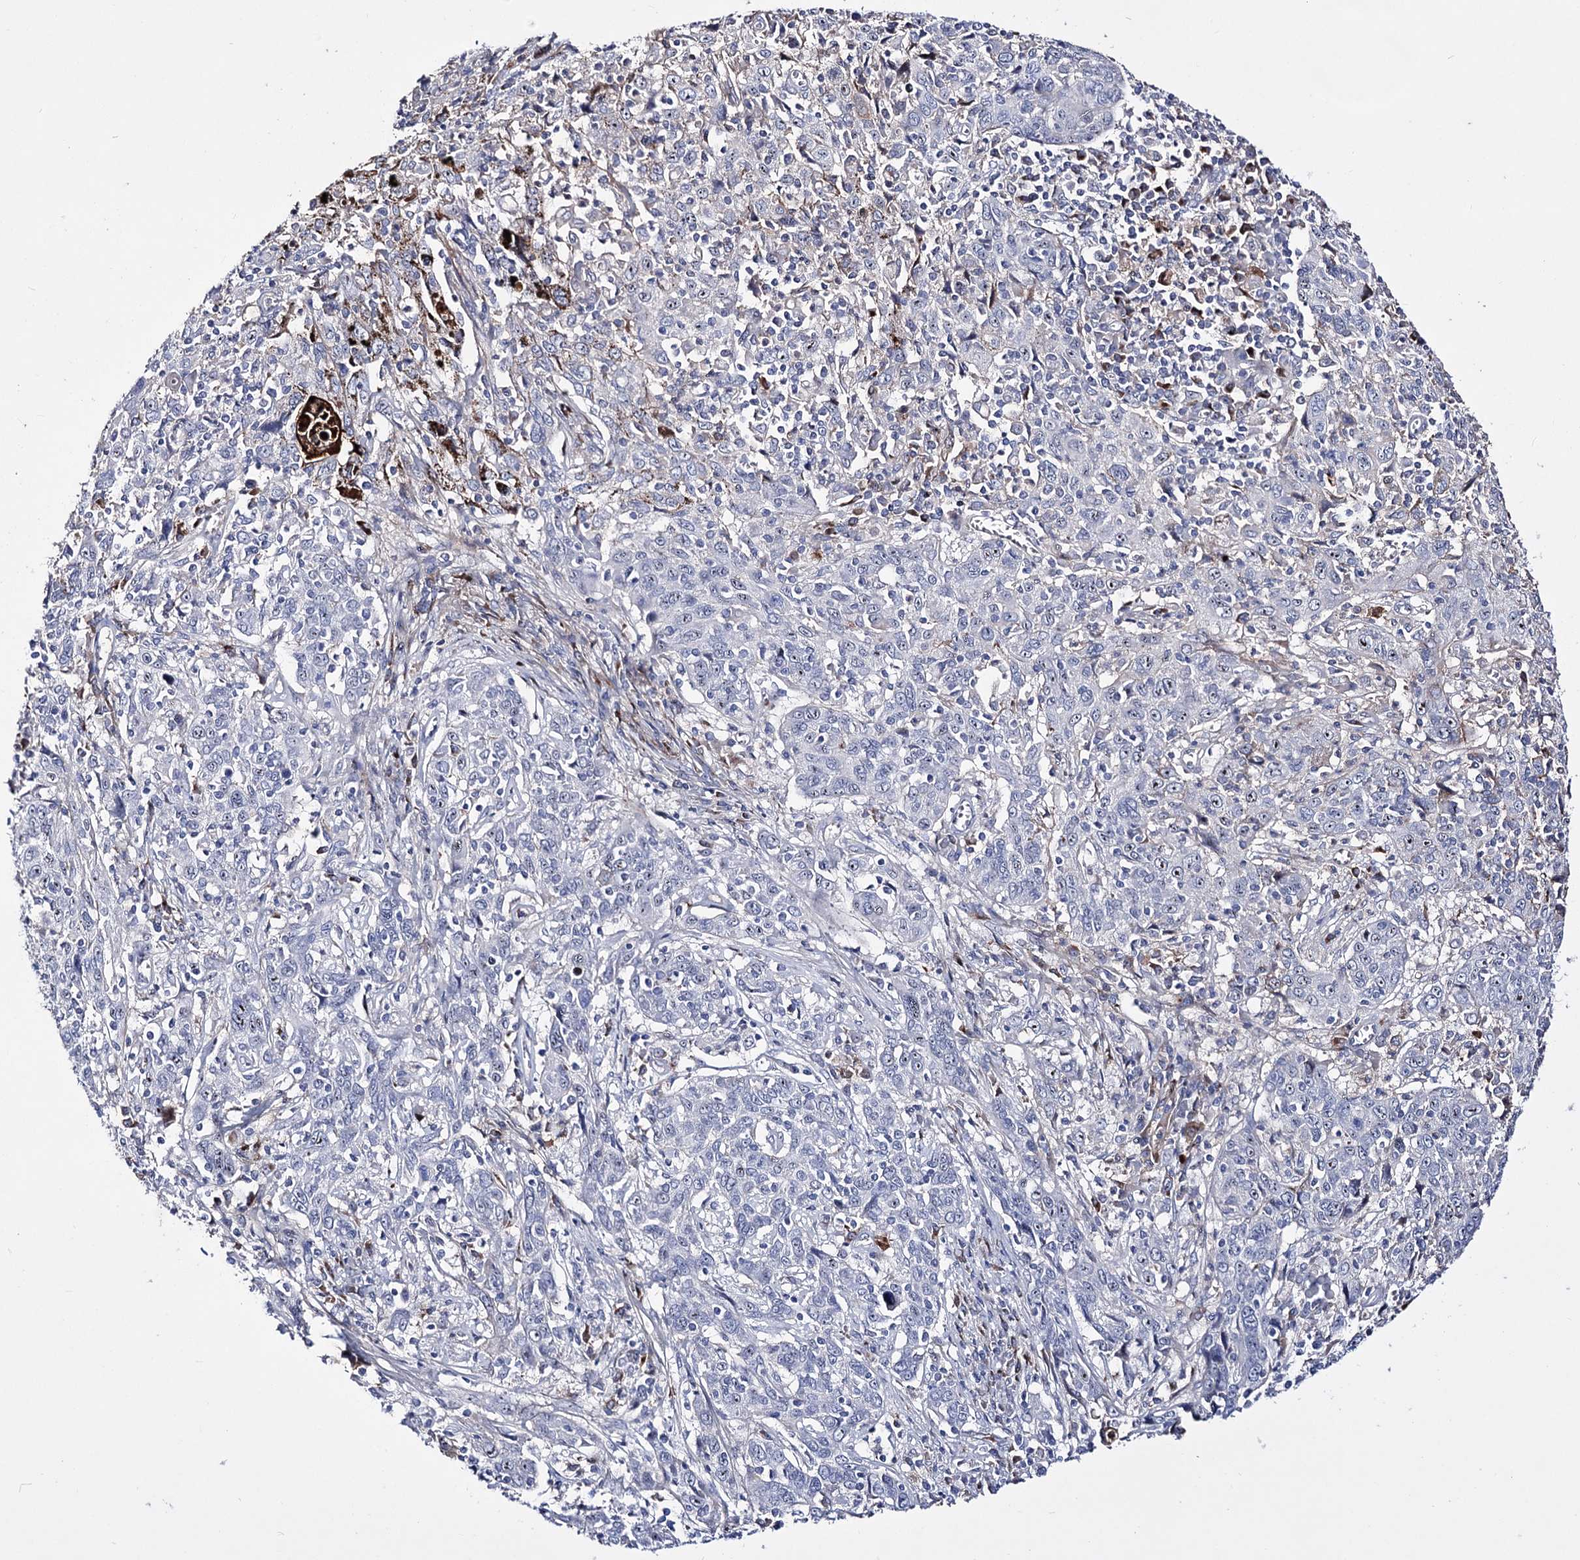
{"staining": {"intensity": "negative", "quantity": "none", "location": "none"}, "tissue": "cervical cancer", "cell_type": "Tumor cells", "image_type": "cancer", "snomed": [{"axis": "morphology", "description": "Squamous cell carcinoma, NOS"}, {"axis": "topography", "description": "Cervix"}], "caption": "DAB immunohistochemical staining of human cervical cancer (squamous cell carcinoma) exhibits no significant expression in tumor cells.", "gene": "PCGF5", "patient": {"sex": "female", "age": 46}}